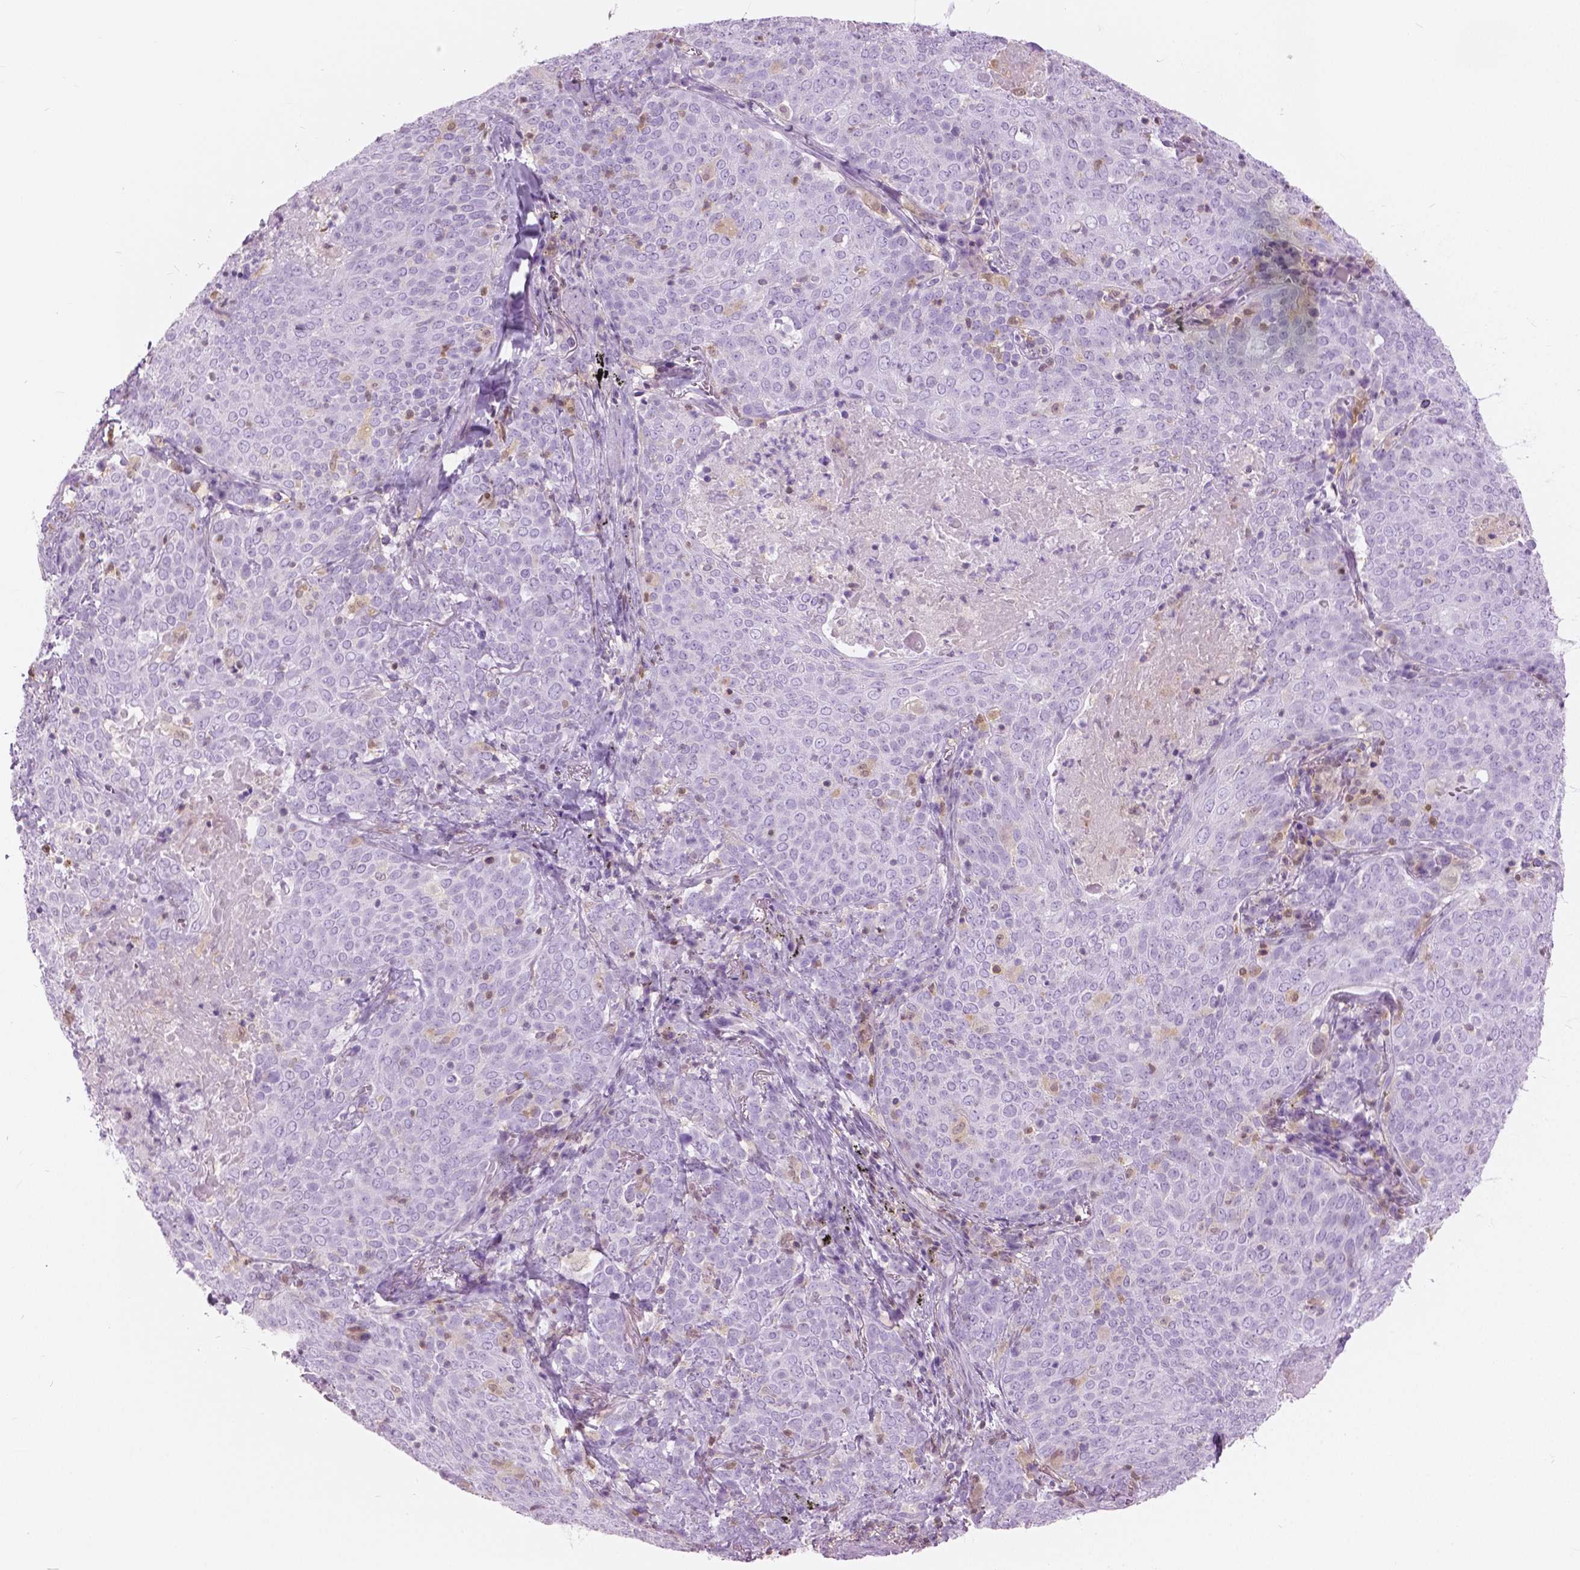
{"staining": {"intensity": "negative", "quantity": "none", "location": "none"}, "tissue": "lung cancer", "cell_type": "Tumor cells", "image_type": "cancer", "snomed": [{"axis": "morphology", "description": "Squamous cell carcinoma, NOS"}, {"axis": "topography", "description": "Lung"}], "caption": "A micrograph of squamous cell carcinoma (lung) stained for a protein demonstrates no brown staining in tumor cells.", "gene": "GALM", "patient": {"sex": "male", "age": 82}}